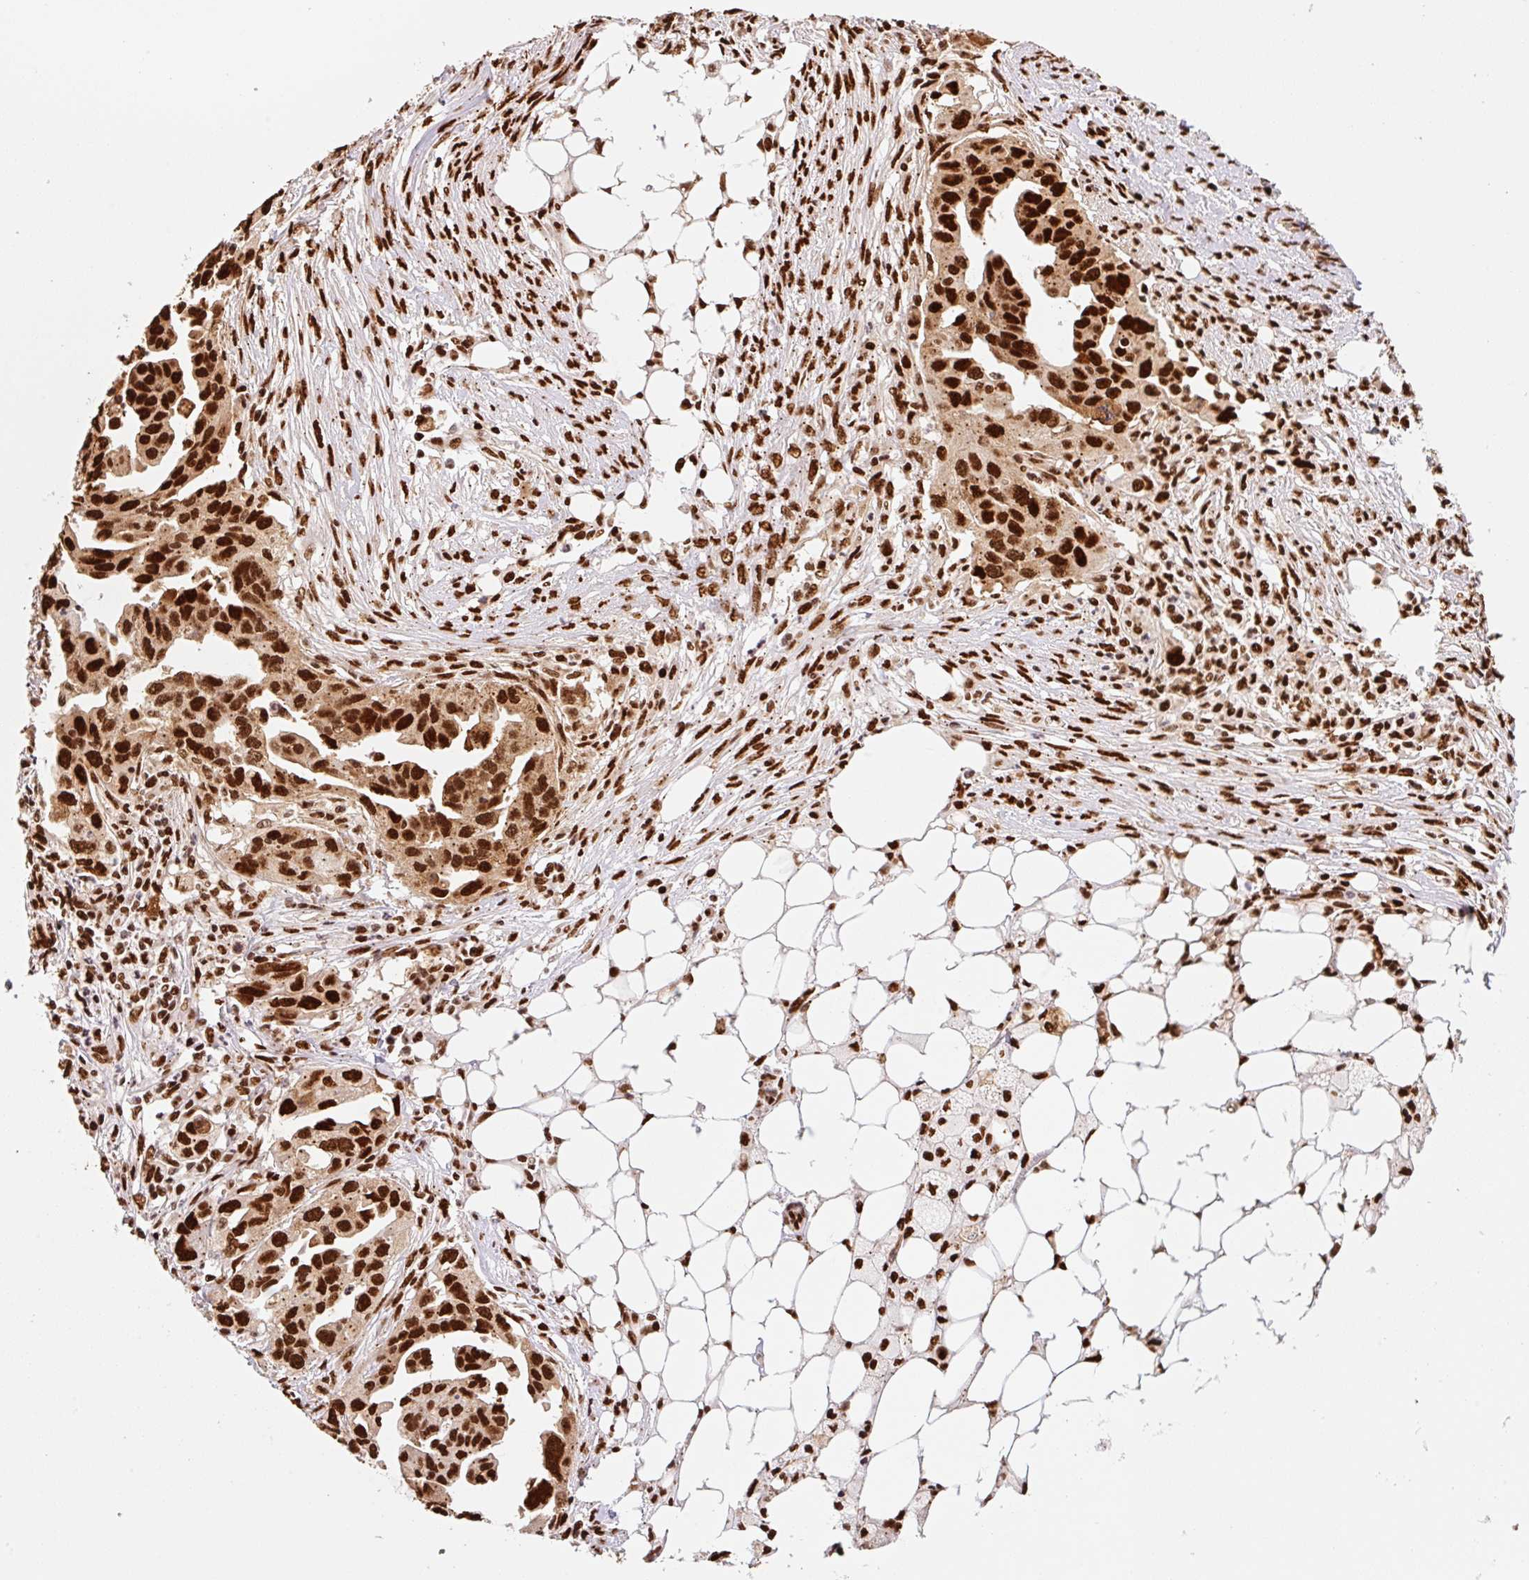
{"staining": {"intensity": "strong", "quantity": ">75%", "location": "nuclear"}, "tissue": "ovarian cancer", "cell_type": "Tumor cells", "image_type": "cancer", "snomed": [{"axis": "morphology", "description": "Carcinoma, endometroid"}, {"axis": "morphology", "description": "Cystadenocarcinoma, serous, NOS"}, {"axis": "topography", "description": "Ovary"}], "caption": "A histopathology image of human serous cystadenocarcinoma (ovarian) stained for a protein shows strong nuclear brown staining in tumor cells.", "gene": "GPR139", "patient": {"sex": "female", "age": 45}}